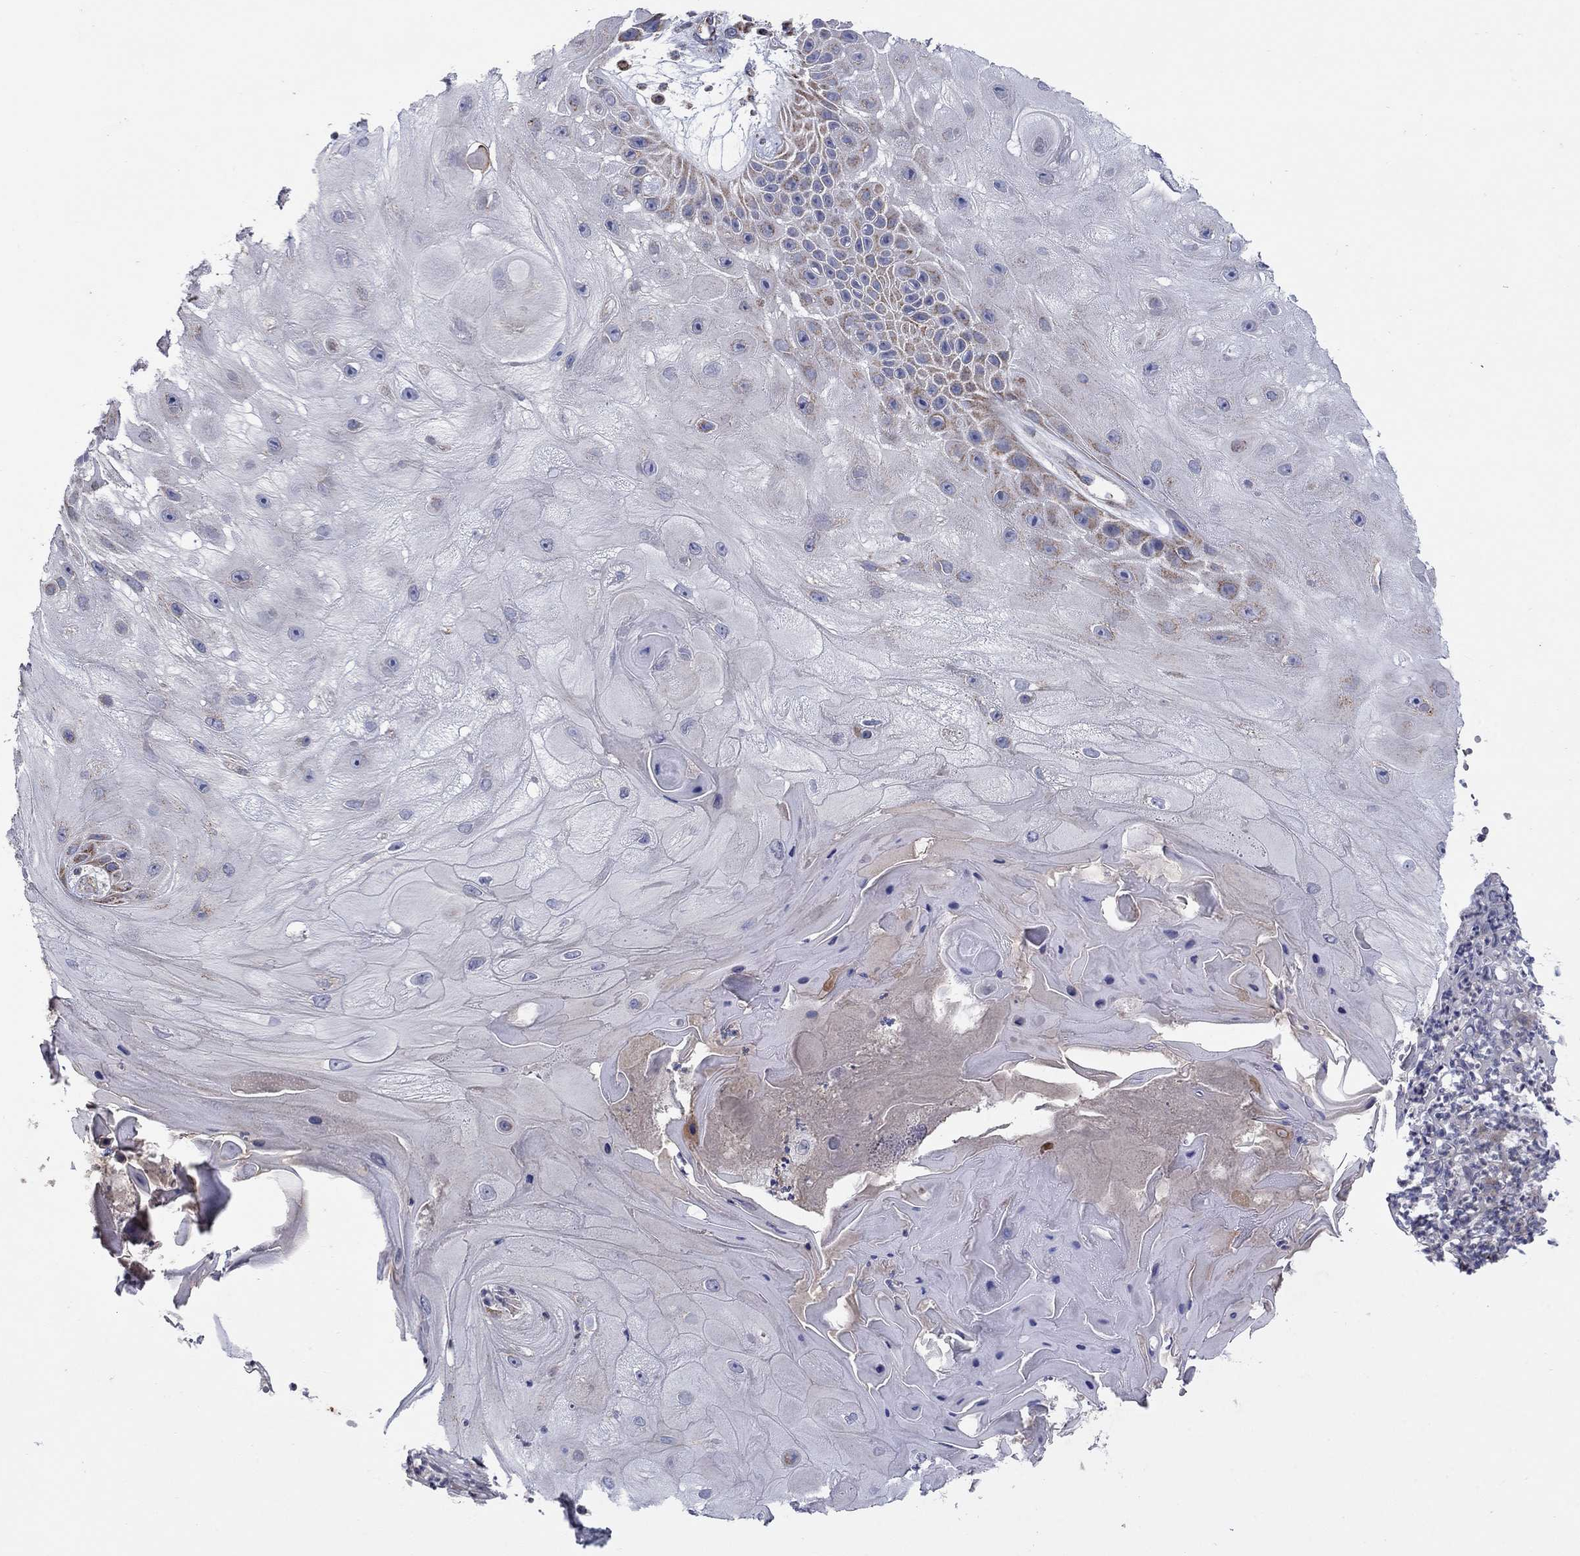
{"staining": {"intensity": "moderate", "quantity": "25%-75%", "location": "cytoplasmic/membranous"}, "tissue": "skin cancer", "cell_type": "Tumor cells", "image_type": "cancer", "snomed": [{"axis": "morphology", "description": "Normal tissue, NOS"}, {"axis": "morphology", "description": "Squamous cell carcinoma, NOS"}, {"axis": "topography", "description": "Skin"}], "caption": "Protein expression analysis of human skin squamous cell carcinoma reveals moderate cytoplasmic/membranous expression in approximately 25%-75% of tumor cells.", "gene": "HPS5", "patient": {"sex": "male", "age": 79}}